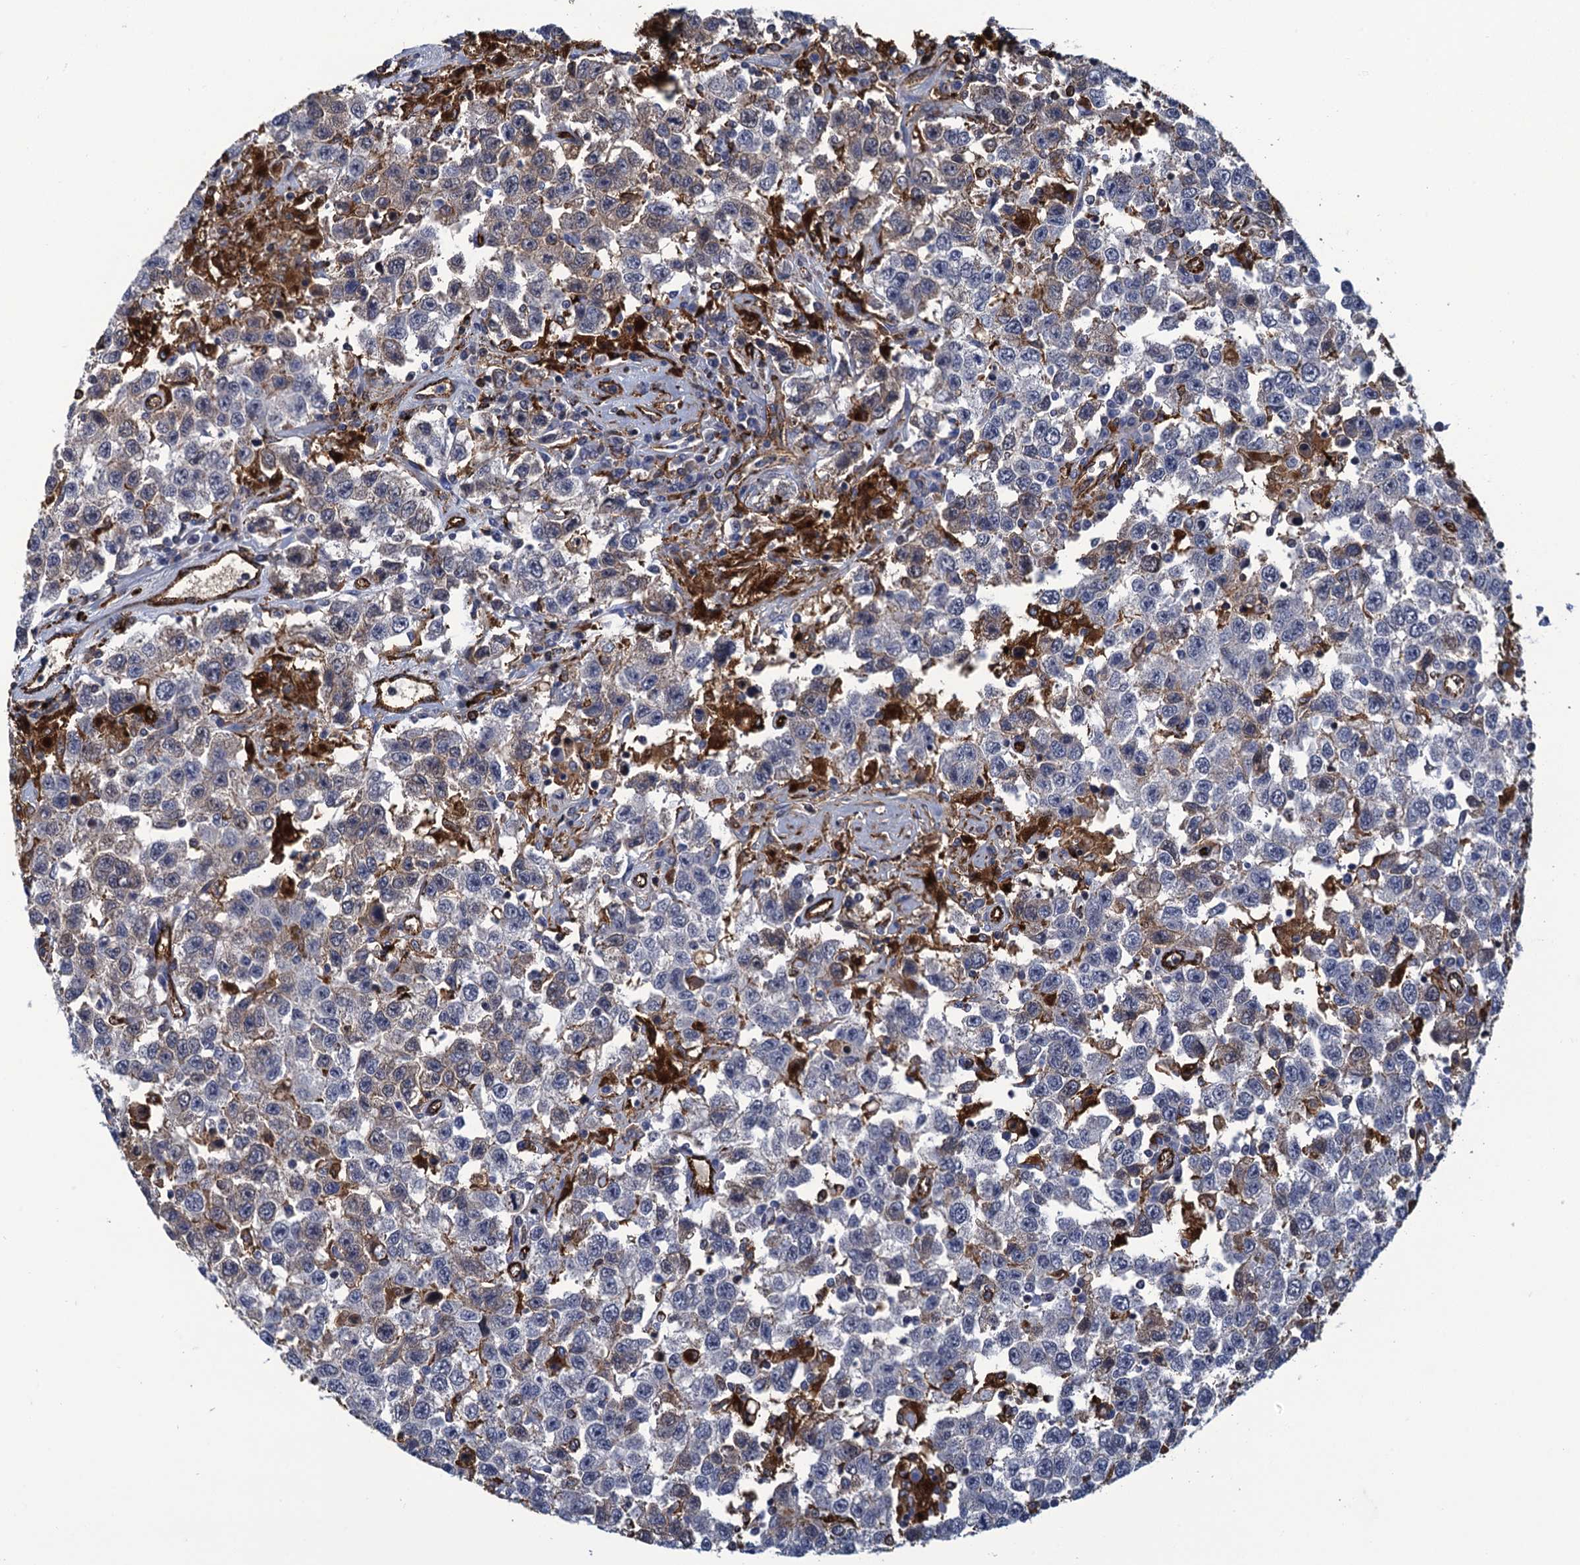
{"staining": {"intensity": "weak", "quantity": "<25%", "location": "cytoplasmic/membranous"}, "tissue": "testis cancer", "cell_type": "Tumor cells", "image_type": "cancer", "snomed": [{"axis": "morphology", "description": "Seminoma, NOS"}, {"axis": "topography", "description": "Testis"}], "caption": "Micrograph shows no protein expression in tumor cells of seminoma (testis) tissue.", "gene": "DNHD1", "patient": {"sex": "male", "age": 41}}